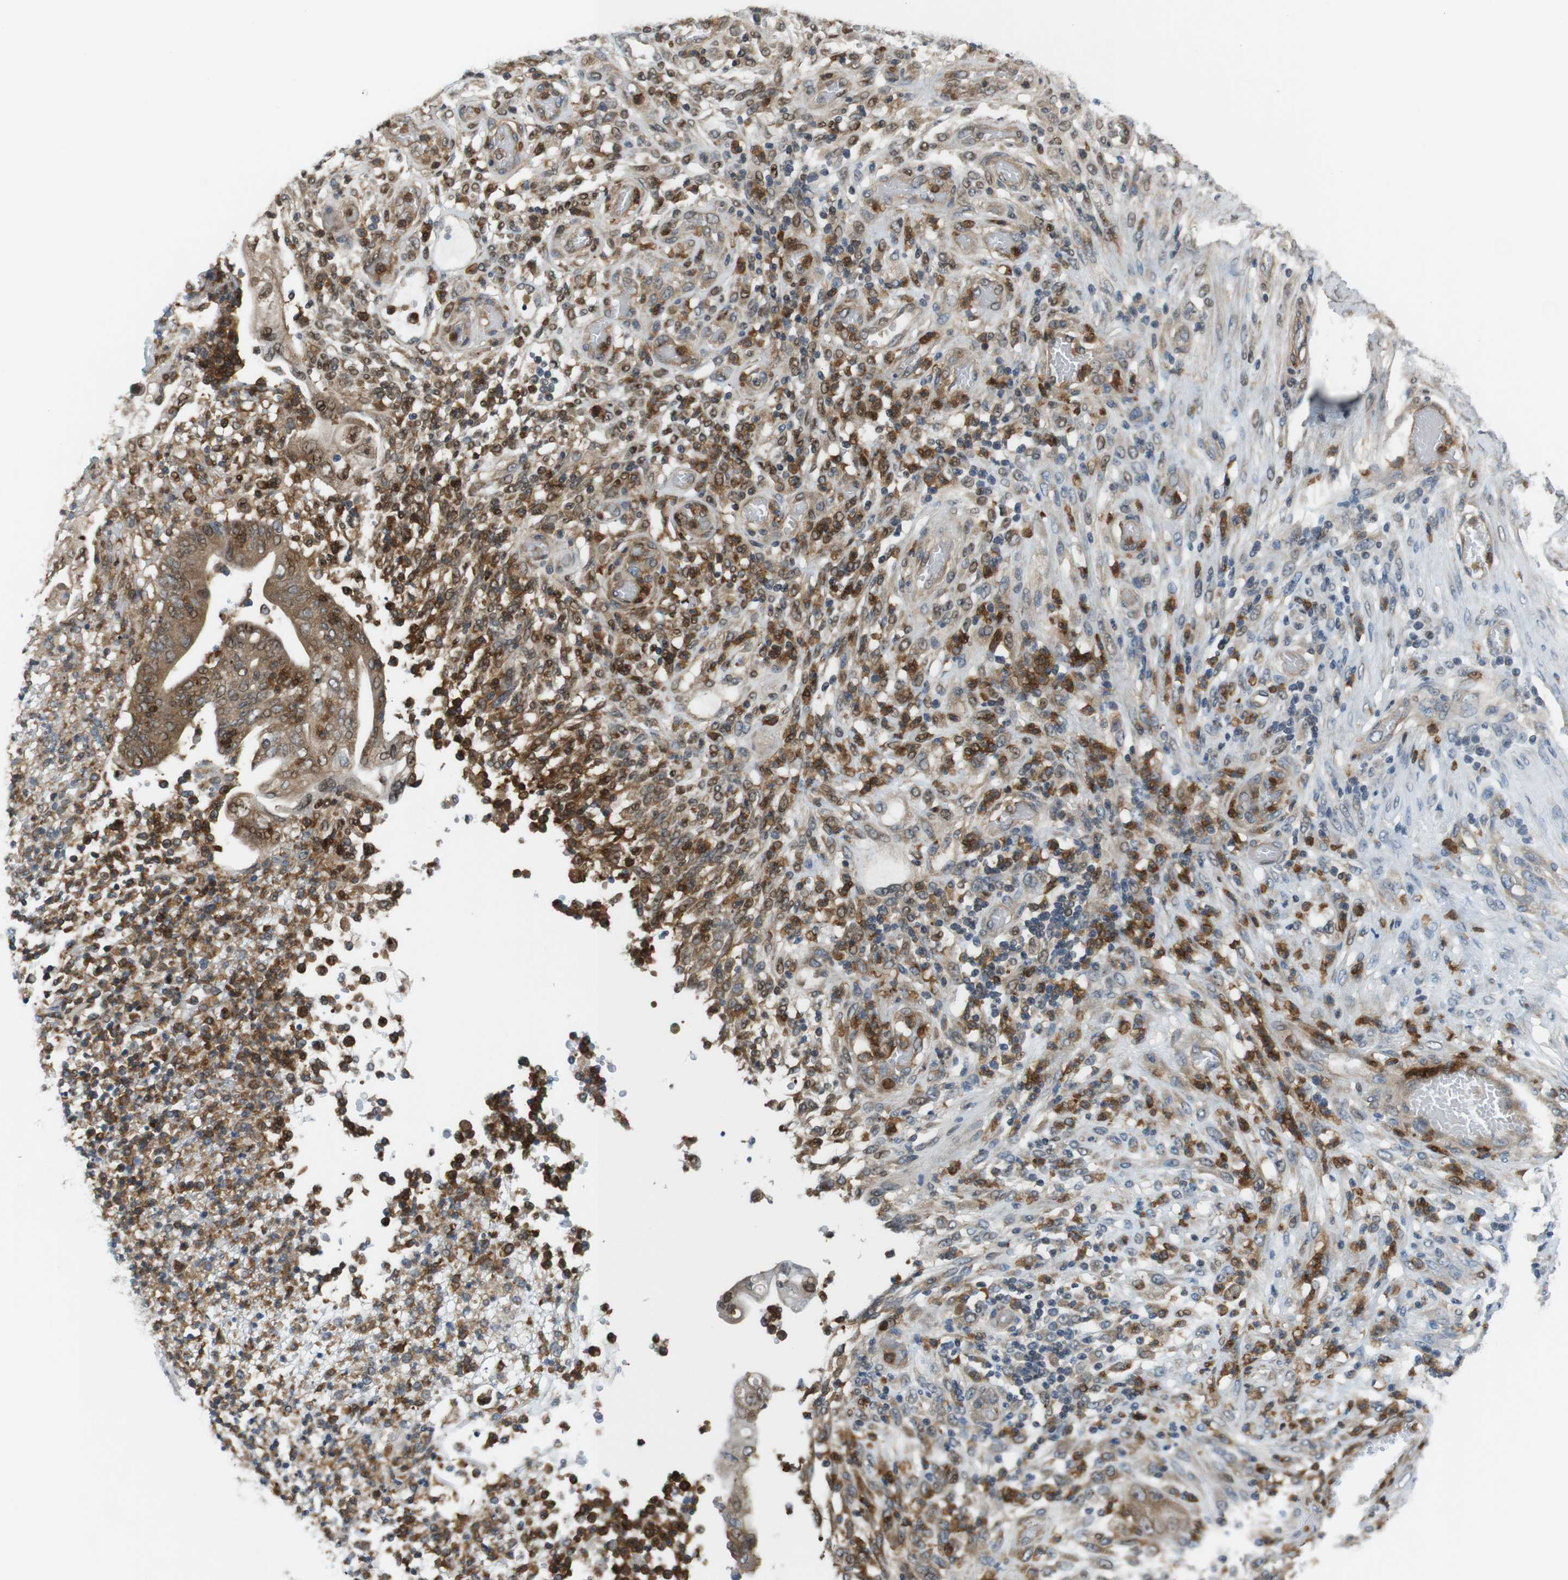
{"staining": {"intensity": "moderate", "quantity": "25%-75%", "location": "cytoplasmic/membranous,nuclear"}, "tissue": "stomach cancer", "cell_type": "Tumor cells", "image_type": "cancer", "snomed": [{"axis": "morphology", "description": "Adenocarcinoma, NOS"}, {"axis": "topography", "description": "Stomach"}], "caption": "Moderate cytoplasmic/membranous and nuclear protein expression is present in approximately 25%-75% of tumor cells in stomach adenocarcinoma. Nuclei are stained in blue.", "gene": "PCDH10", "patient": {"sex": "female", "age": 73}}